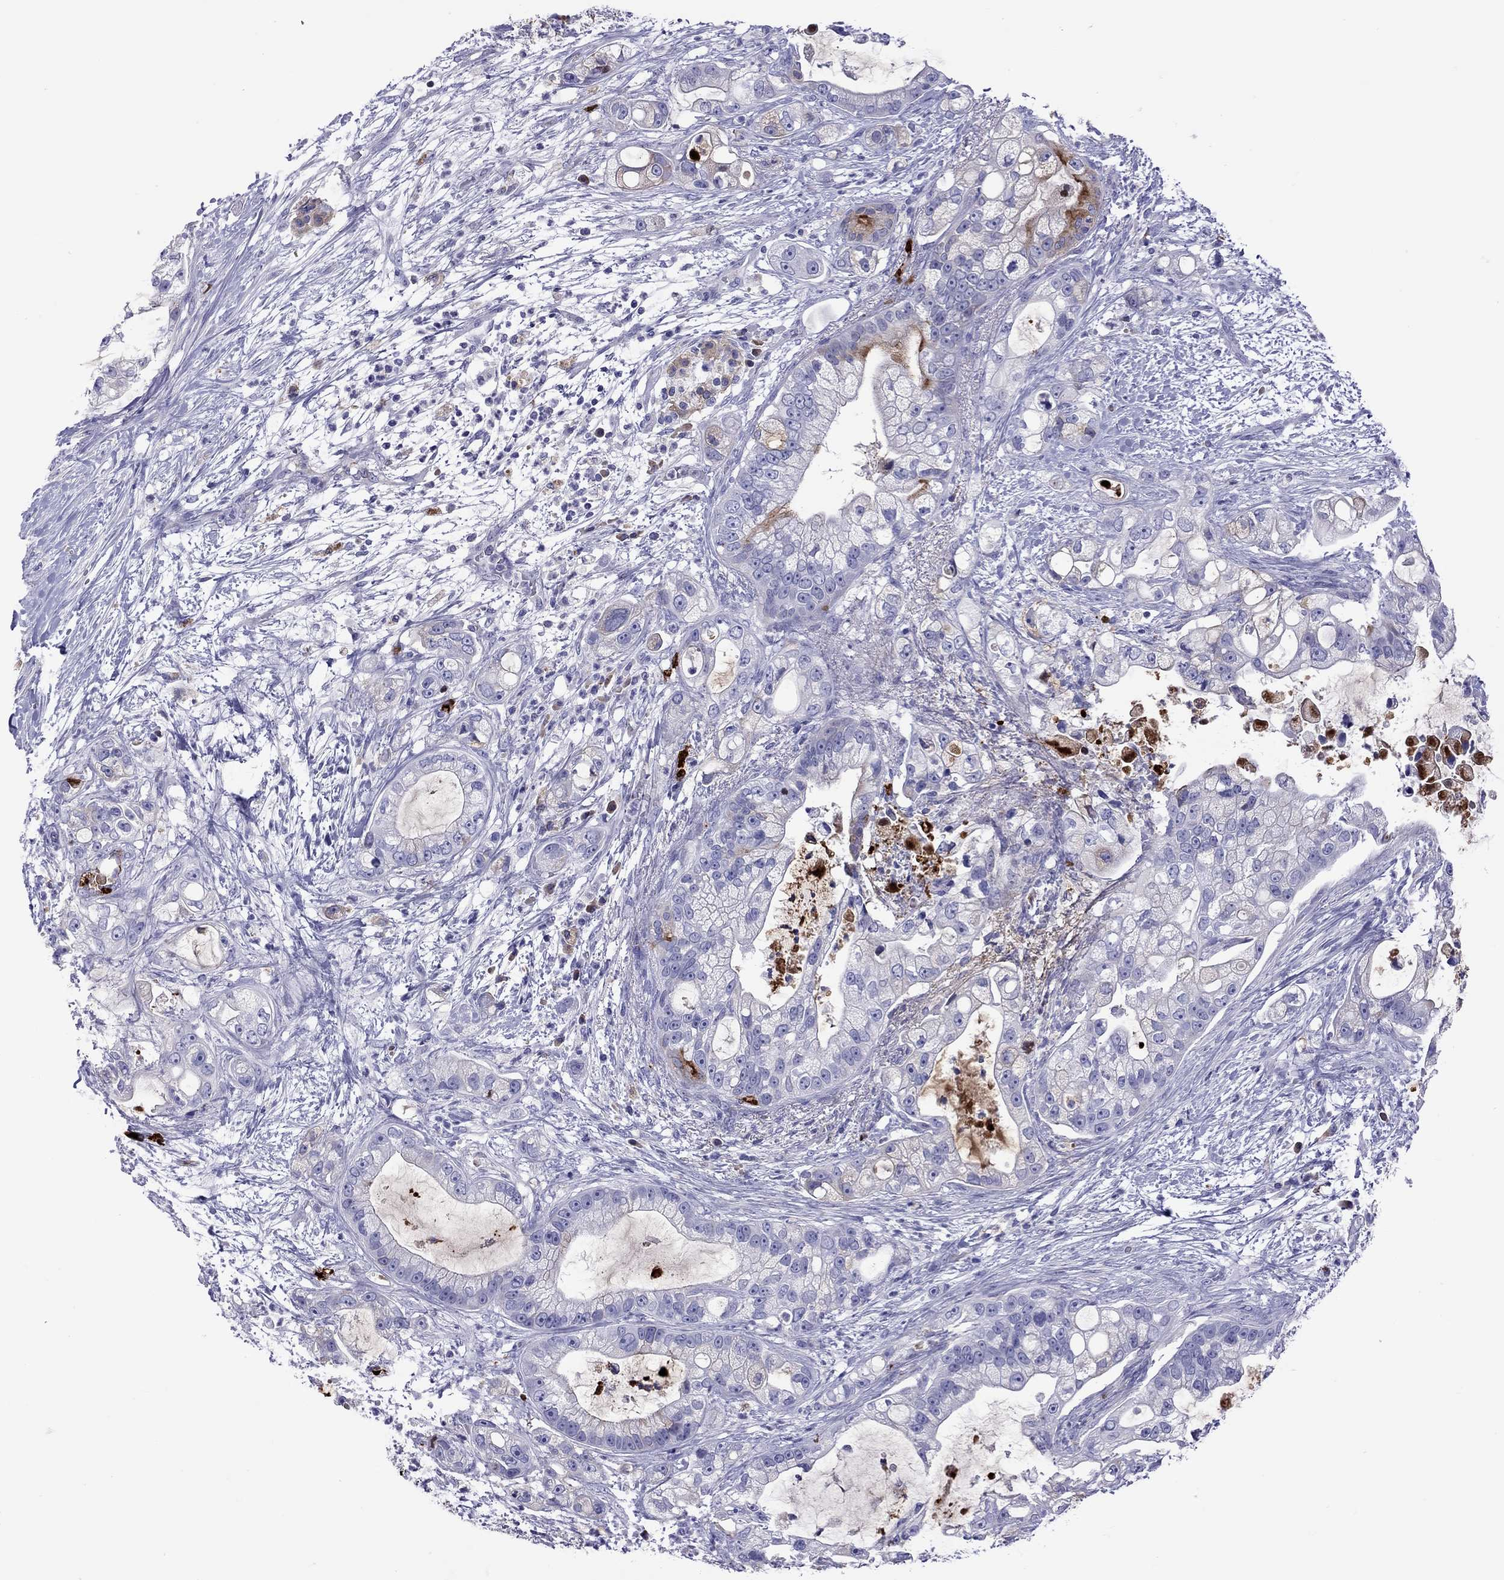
{"staining": {"intensity": "weak", "quantity": "<25%", "location": "cytoplasmic/membranous"}, "tissue": "pancreatic cancer", "cell_type": "Tumor cells", "image_type": "cancer", "snomed": [{"axis": "morphology", "description": "Adenocarcinoma, NOS"}, {"axis": "topography", "description": "Pancreas"}], "caption": "The IHC photomicrograph has no significant expression in tumor cells of adenocarcinoma (pancreatic) tissue.", "gene": "SERPINA3", "patient": {"sex": "female", "age": 69}}